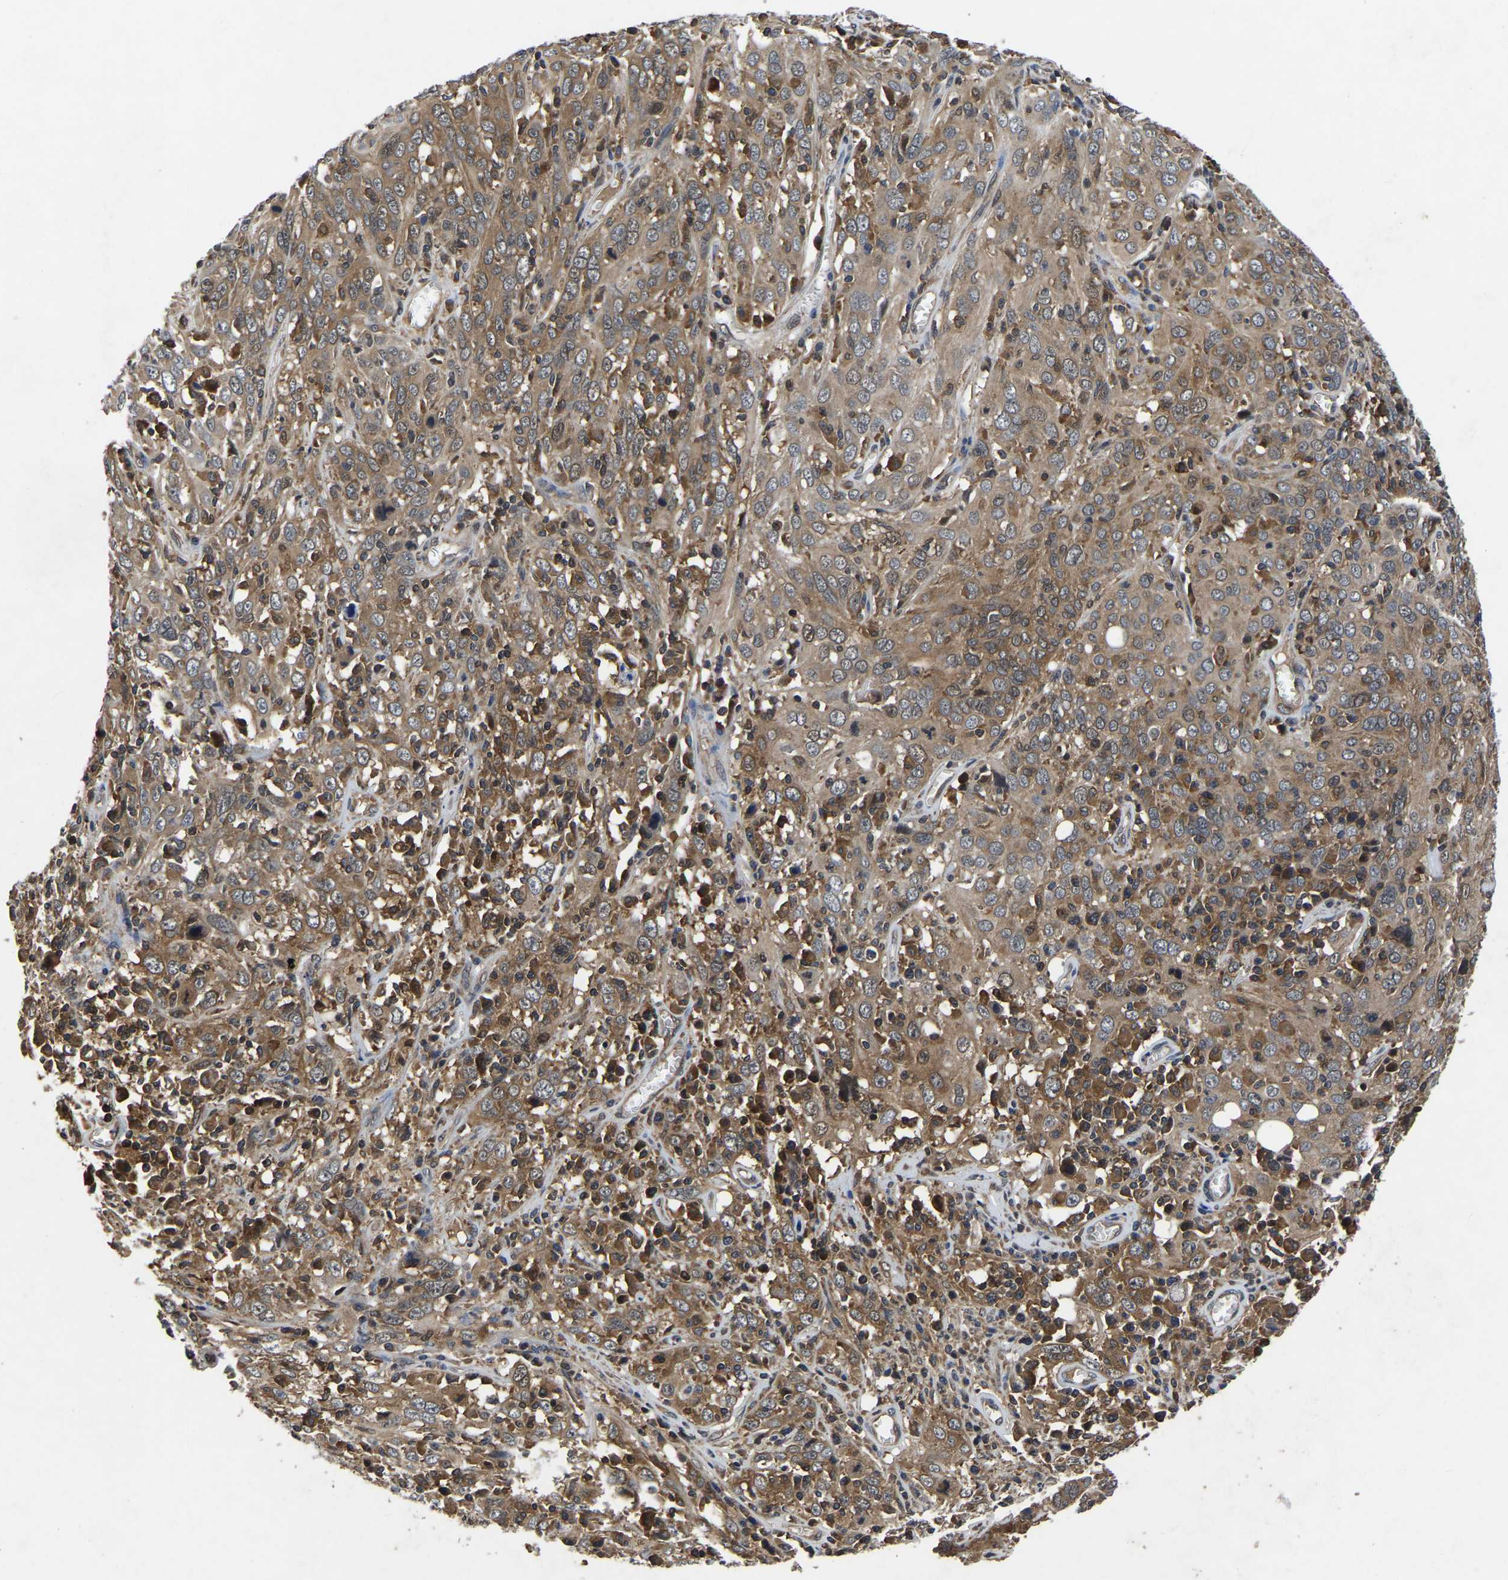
{"staining": {"intensity": "moderate", "quantity": ">75%", "location": "cytoplasmic/membranous"}, "tissue": "cervical cancer", "cell_type": "Tumor cells", "image_type": "cancer", "snomed": [{"axis": "morphology", "description": "Squamous cell carcinoma, NOS"}, {"axis": "topography", "description": "Cervix"}], "caption": "Protein expression analysis of human squamous cell carcinoma (cervical) reveals moderate cytoplasmic/membranous staining in about >75% of tumor cells.", "gene": "FGD5", "patient": {"sex": "female", "age": 46}}